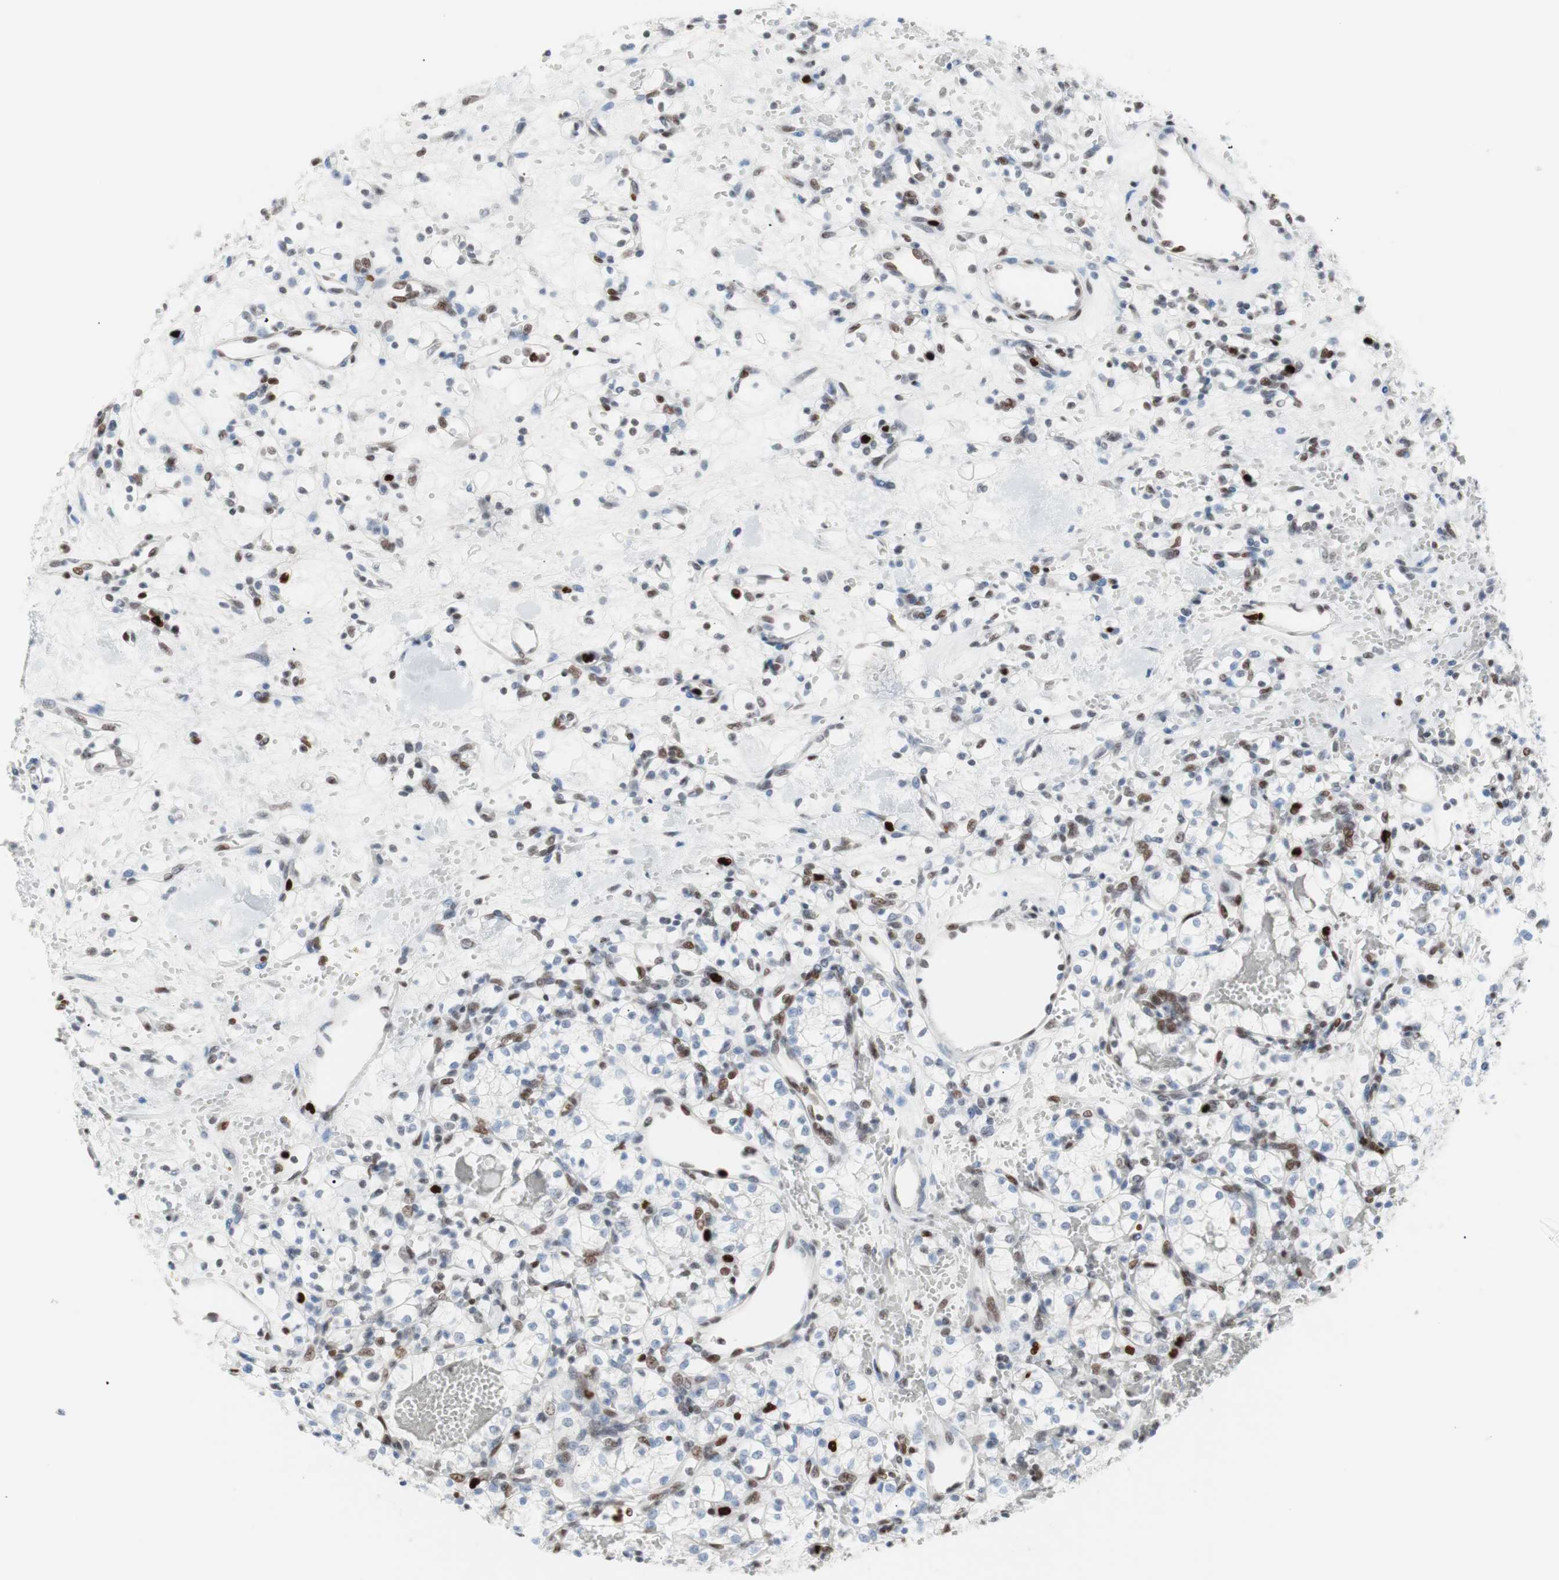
{"staining": {"intensity": "weak", "quantity": "<25%", "location": "nuclear"}, "tissue": "renal cancer", "cell_type": "Tumor cells", "image_type": "cancer", "snomed": [{"axis": "morphology", "description": "Adenocarcinoma, NOS"}, {"axis": "topography", "description": "Kidney"}], "caption": "IHC micrograph of human adenocarcinoma (renal) stained for a protein (brown), which exhibits no positivity in tumor cells. (Stains: DAB (3,3'-diaminobenzidine) IHC with hematoxylin counter stain, Microscopy: brightfield microscopy at high magnification).", "gene": "CEBPB", "patient": {"sex": "female", "age": 60}}